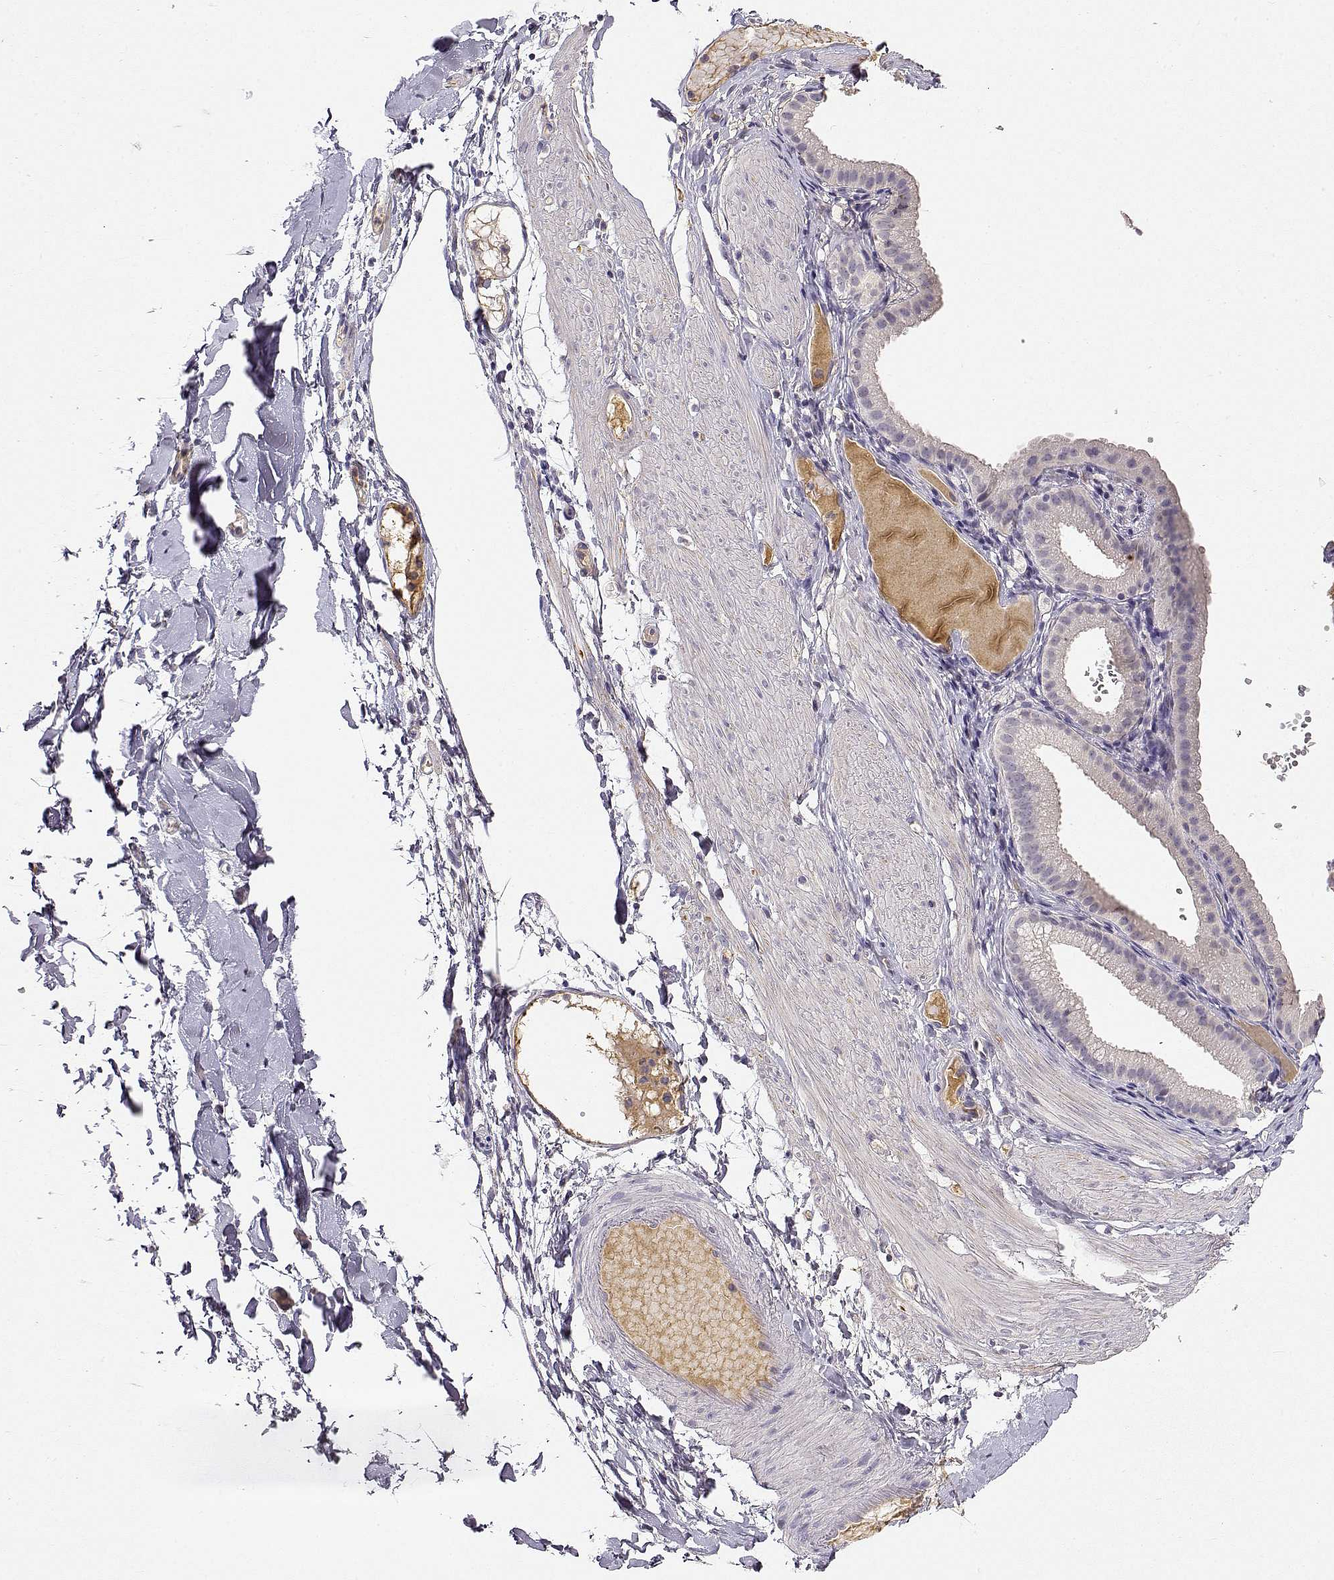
{"staining": {"intensity": "negative", "quantity": "none", "location": "none"}, "tissue": "soft tissue", "cell_type": "Fibroblasts", "image_type": "normal", "snomed": [{"axis": "morphology", "description": "Normal tissue, NOS"}, {"axis": "topography", "description": "Gallbladder"}, {"axis": "topography", "description": "Peripheral nerve tissue"}], "caption": "High power microscopy photomicrograph of an immunohistochemistry image of unremarkable soft tissue, revealing no significant positivity in fibroblasts.", "gene": "TACR1", "patient": {"sex": "female", "age": 45}}